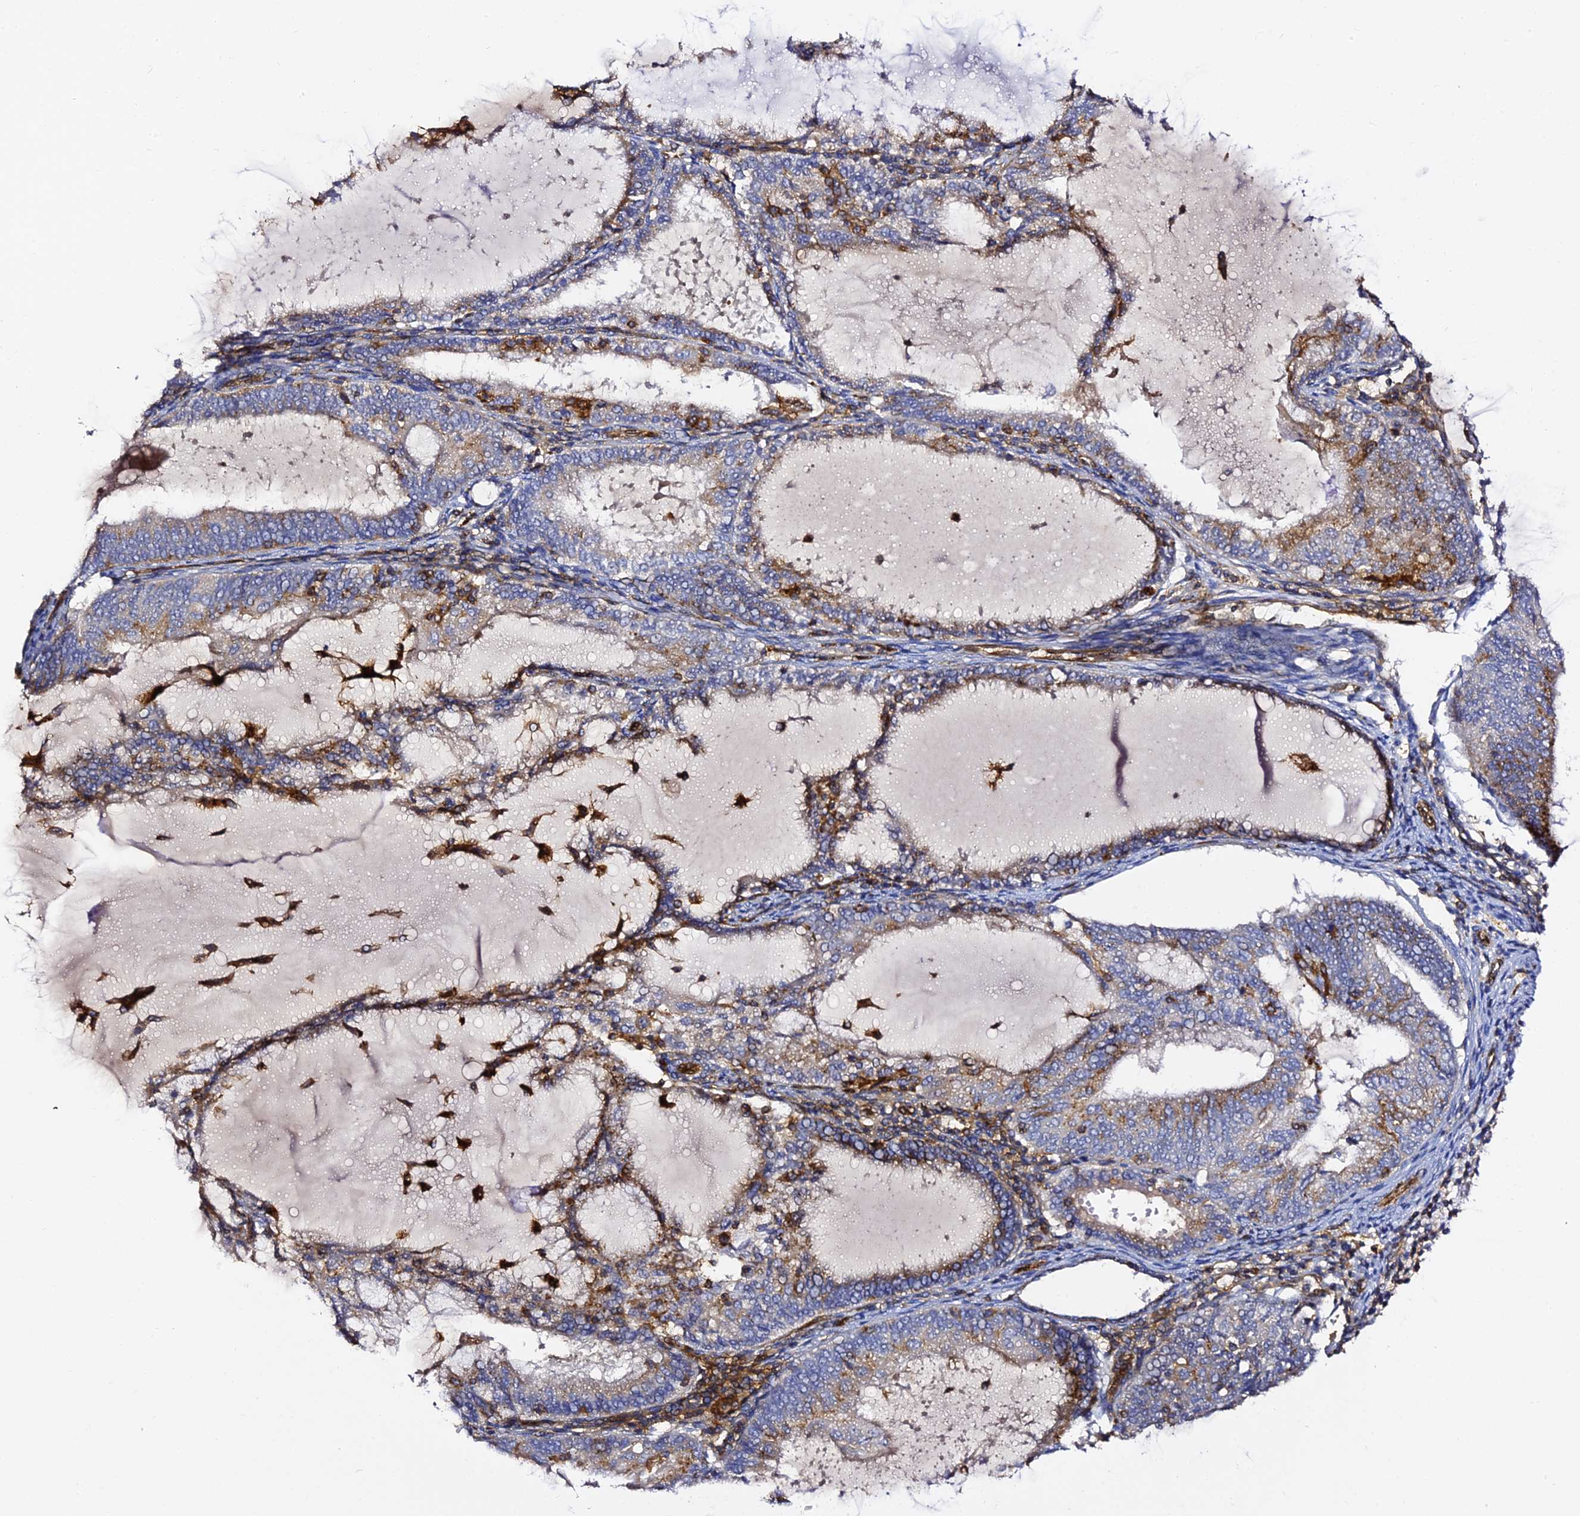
{"staining": {"intensity": "moderate", "quantity": "<25%", "location": "cytoplasmic/membranous"}, "tissue": "endometrial cancer", "cell_type": "Tumor cells", "image_type": "cancer", "snomed": [{"axis": "morphology", "description": "Adenocarcinoma, NOS"}, {"axis": "topography", "description": "Endometrium"}], "caption": "Immunohistochemical staining of human adenocarcinoma (endometrial) displays low levels of moderate cytoplasmic/membranous staining in about <25% of tumor cells. (Brightfield microscopy of DAB IHC at high magnification).", "gene": "TRPV2", "patient": {"sex": "female", "age": 81}}